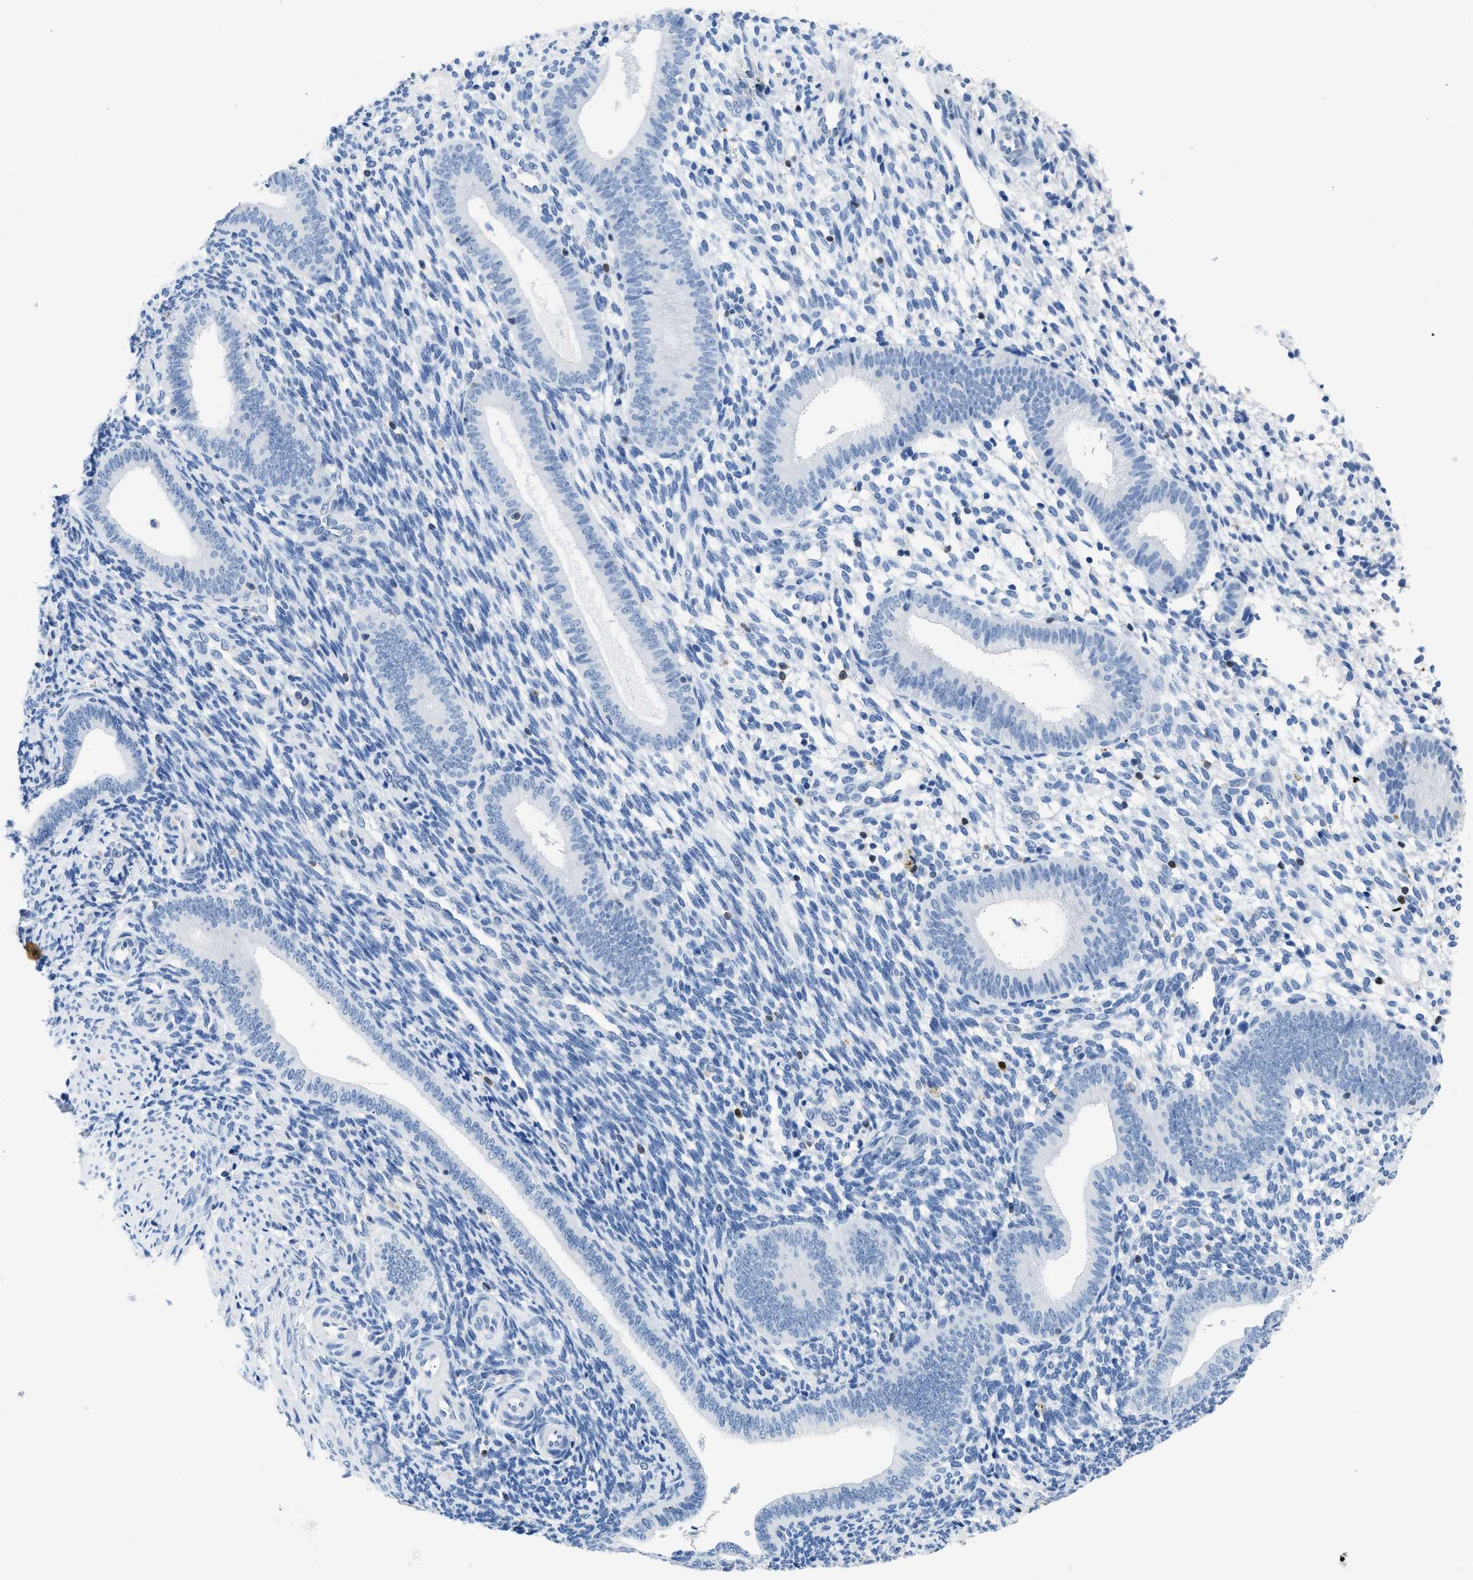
{"staining": {"intensity": "negative", "quantity": "none", "location": "none"}, "tissue": "endometrium", "cell_type": "Cells in endometrial stroma", "image_type": "normal", "snomed": [{"axis": "morphology", "description": "Normal tissue, NOS"}, {"axis": "topography", "description": "Uterus"}, {"axis": "topography", "description": "Endometrium"}], "caption": "Cells in endometrial stroma show no significant staining in unremarkable endometrium.", "gene": "NFATC2", "patient": {"sex": "female", "age": 33}}